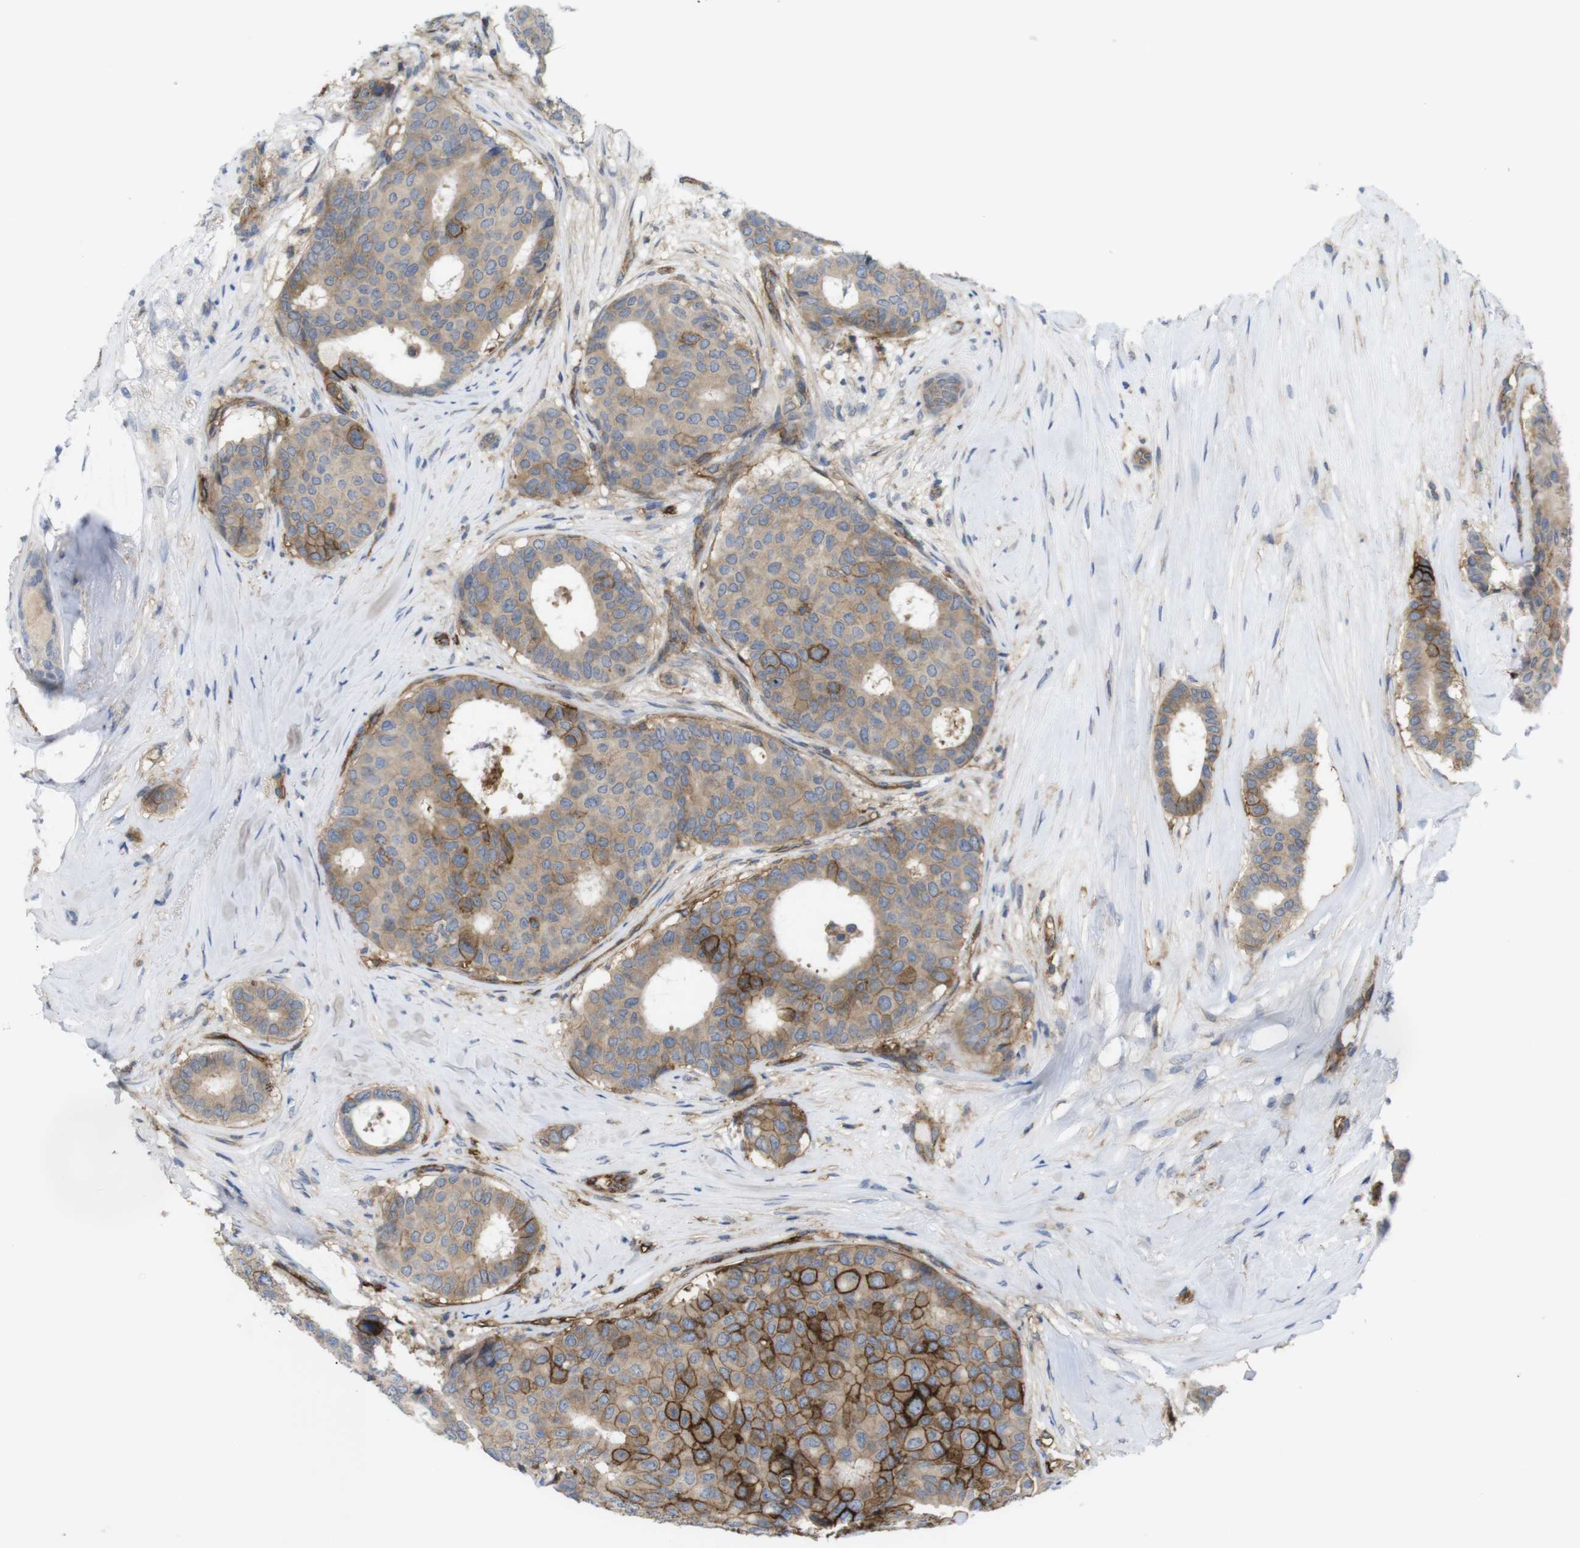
{"staining": {"intensity": "strong", "quantity": "25%-75%", "location": "cytoplasmic/membranous"}, "tissue": "breast cancer", "cell_type": "Tumor cells", "image_type": "cancer", "snomed": [{"axis": "morphology", "description": "Duct carcinoma"}, {"axis": "topography", "description": "Breast"}], "caption": "Breast invasive ductal carcinoma was stained to show a protein in brown. There is high levels of strong cytoplasmic/membranous staining in approximately 25%-75% of tumor cells. (DAB = brown stain, brightfield microscopy at high magnification).", "gene": "CCR6", "patient": {"sex": "female", "age": 75}}